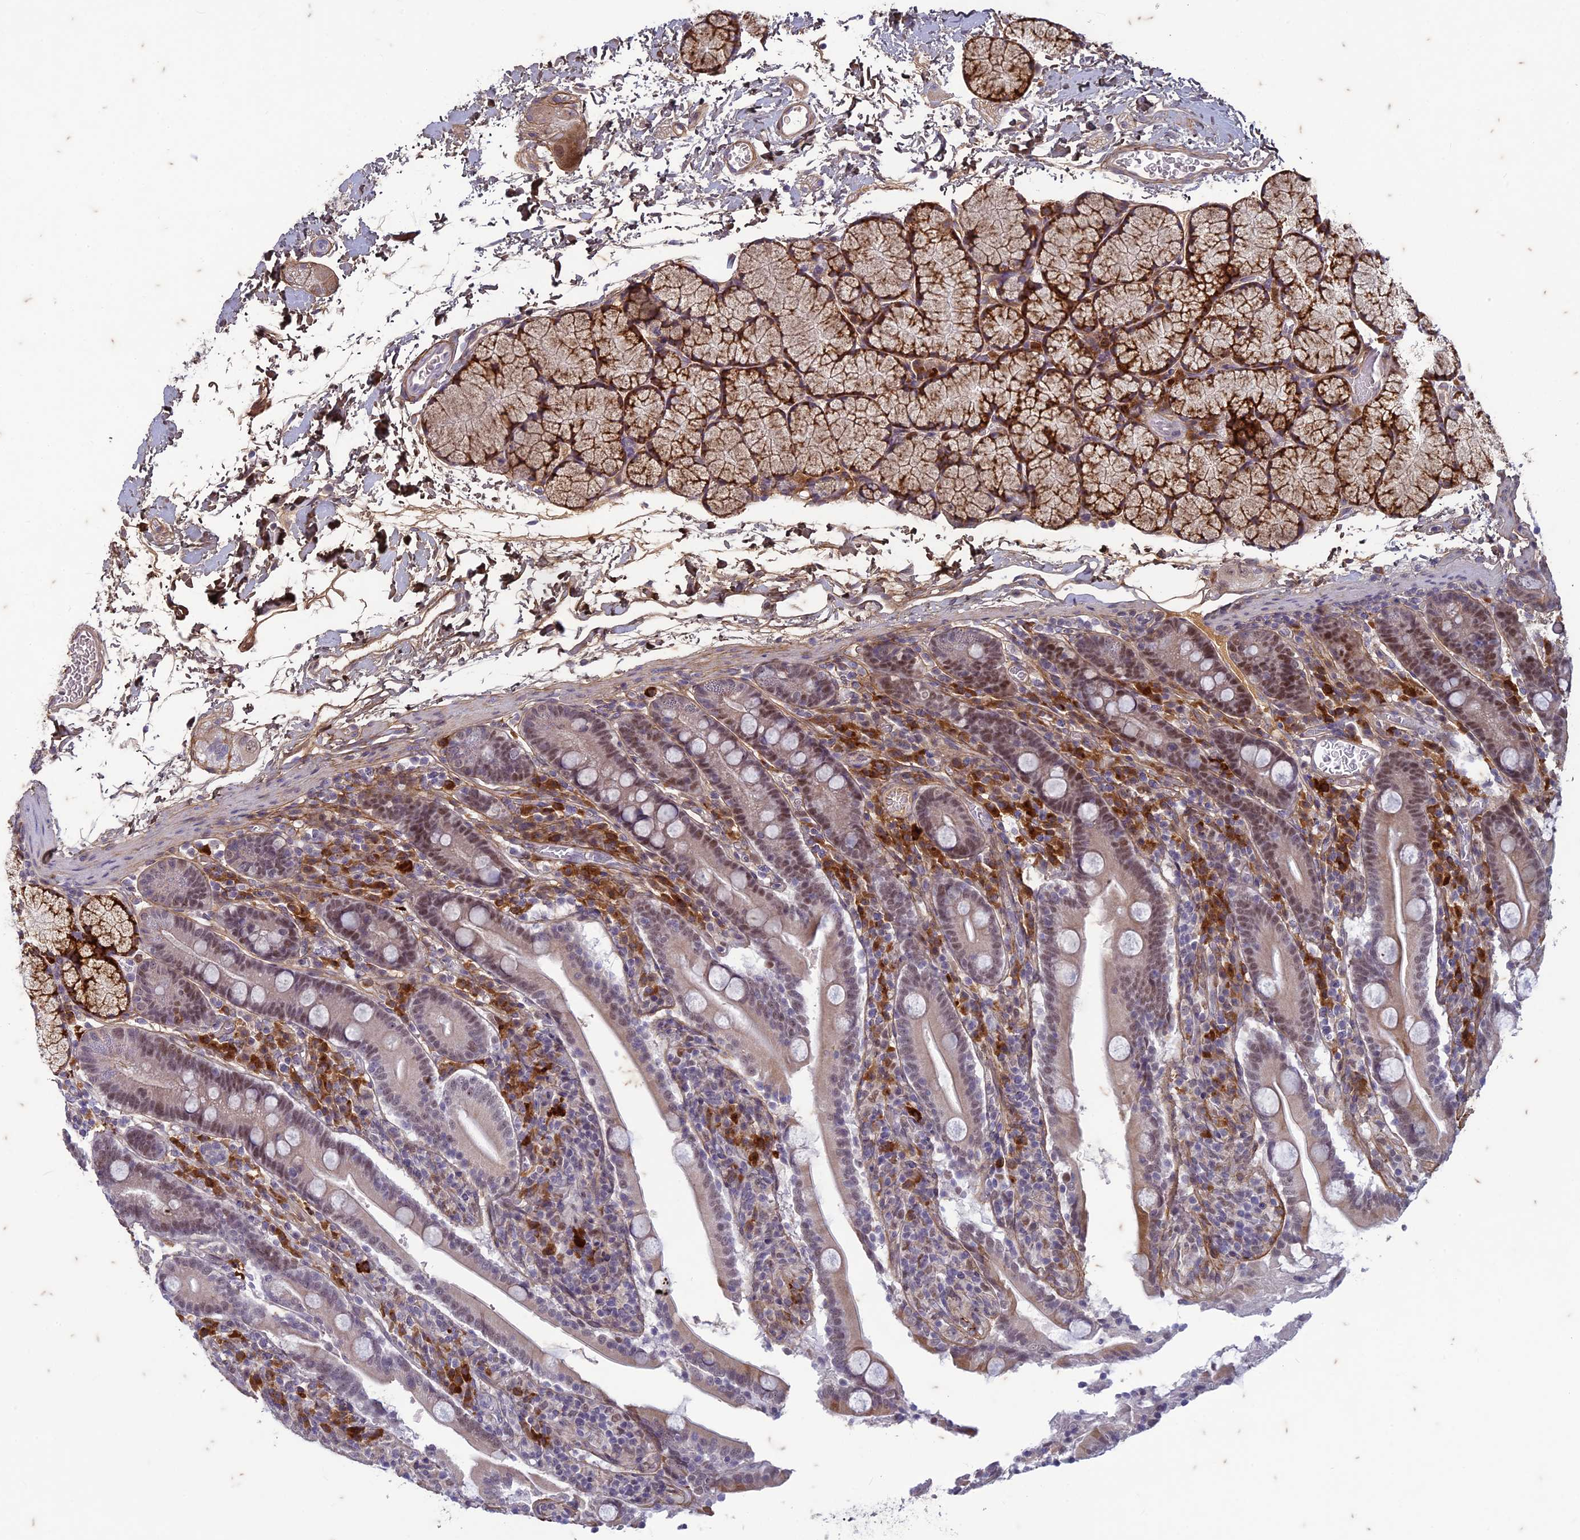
{"staining": {"intensity": "moderate", "quantity": "25%-75%", "location": "nuclear"}, "tissue": "duodenum", "cell_type": "Glandular cells", "image_type": "normal", "snomed": [{"axis": "morphology", "description": "Normal tissue, NOS"}, {"axis": "topography", "description": "Duodenum"}], "caption": "Immunohistochemistry (IHC) photomicrograph of benign duodenum stained for a protein (brown), which shows medium levels of moderate nuclear expression in about 25%-75% of glandular cells.", "gene": "PABPN1L", "patient": {"sex": "male", "age": 35}}